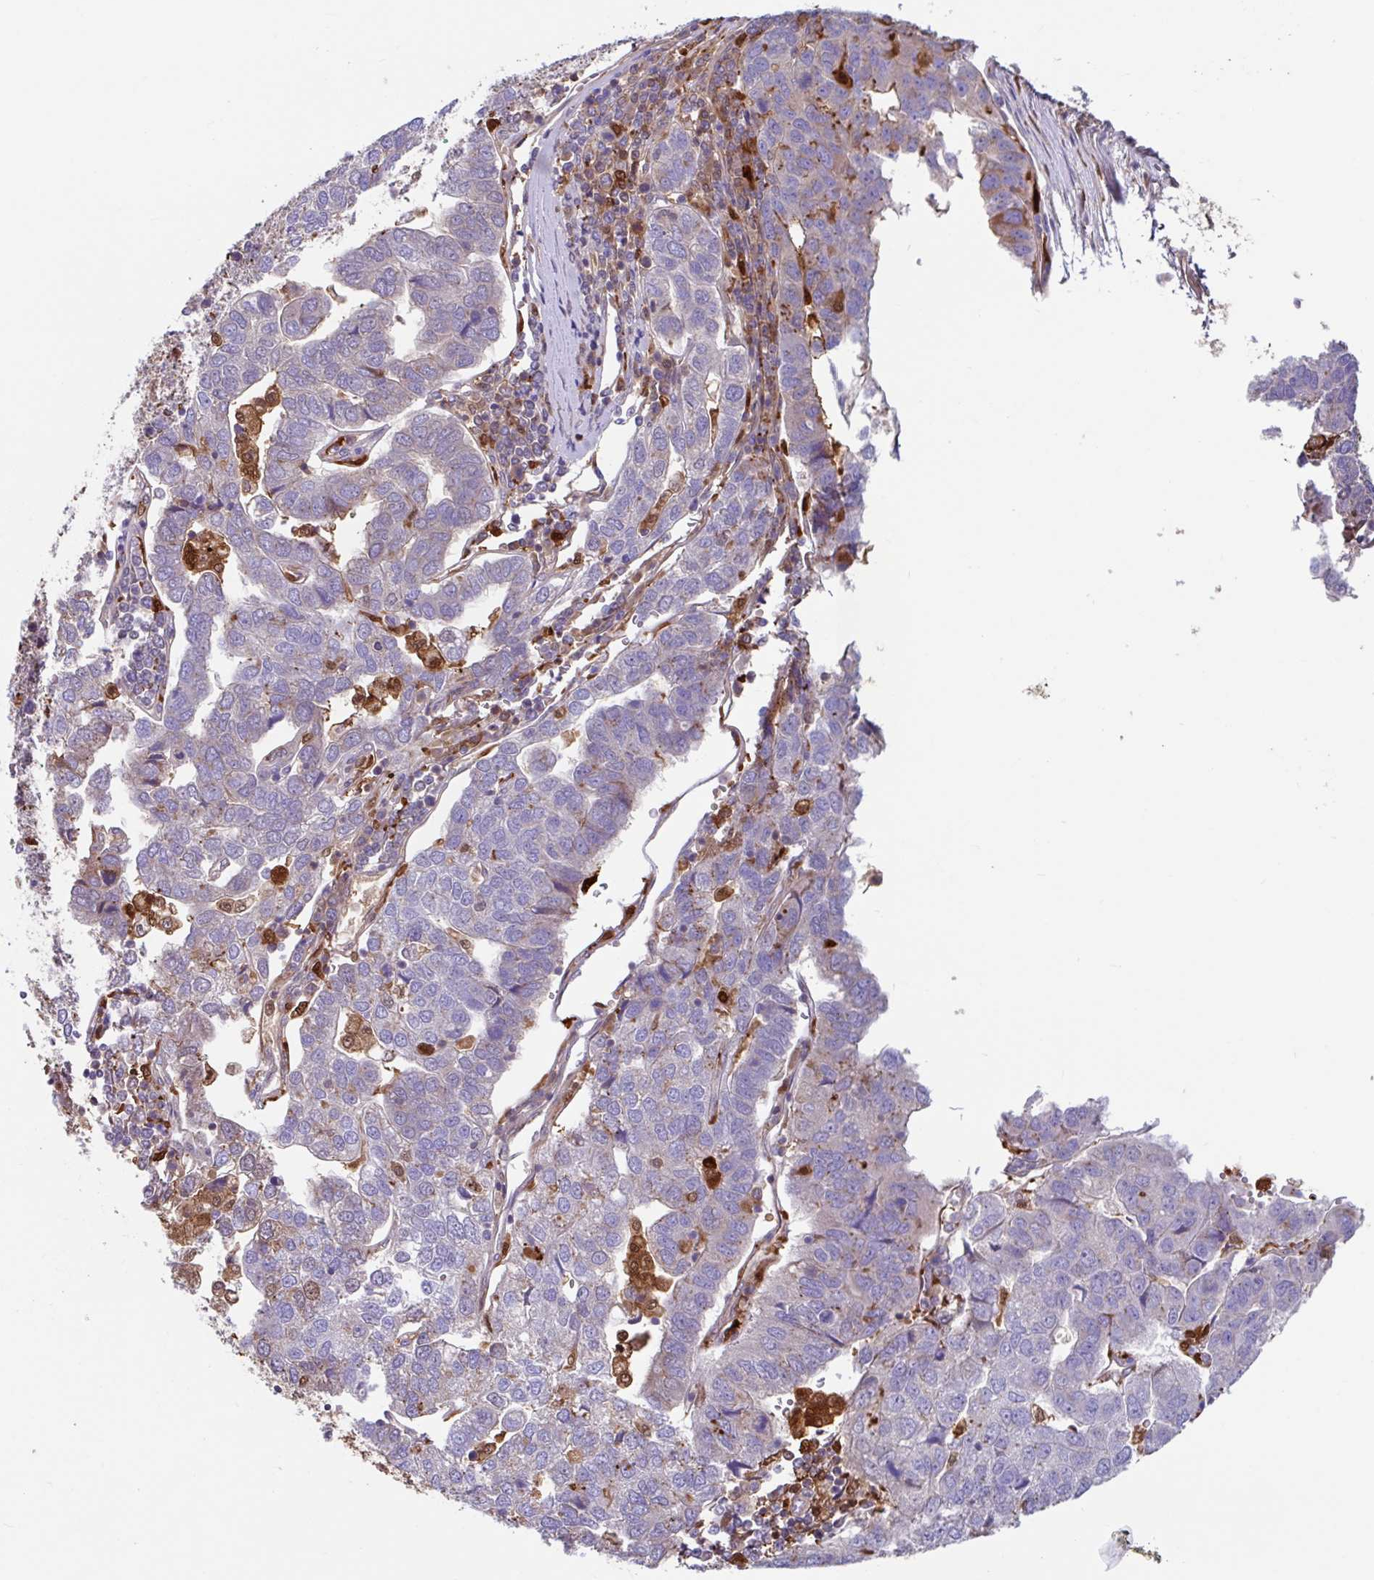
{"staining": {"intensity": "negative", "quantity": "none", "location": "none"}, "tissue": "pancreatic cancer", "cell_type": "Tumor cells", "image_type": "cancer", "snomed": [{"axis": "morphology", "description": "Adenocarcinoma, NOS"}, {"axis": "topography", "description": "Pancreas"}], "caption": "The immunohistochemistry (IHC) photomicrograph has no significant expression in tumor cells of adenocarcinoma (pancreatic) tissue.", "gene": "BLVRA", "patient": {"sex": "female", "age": 61}}